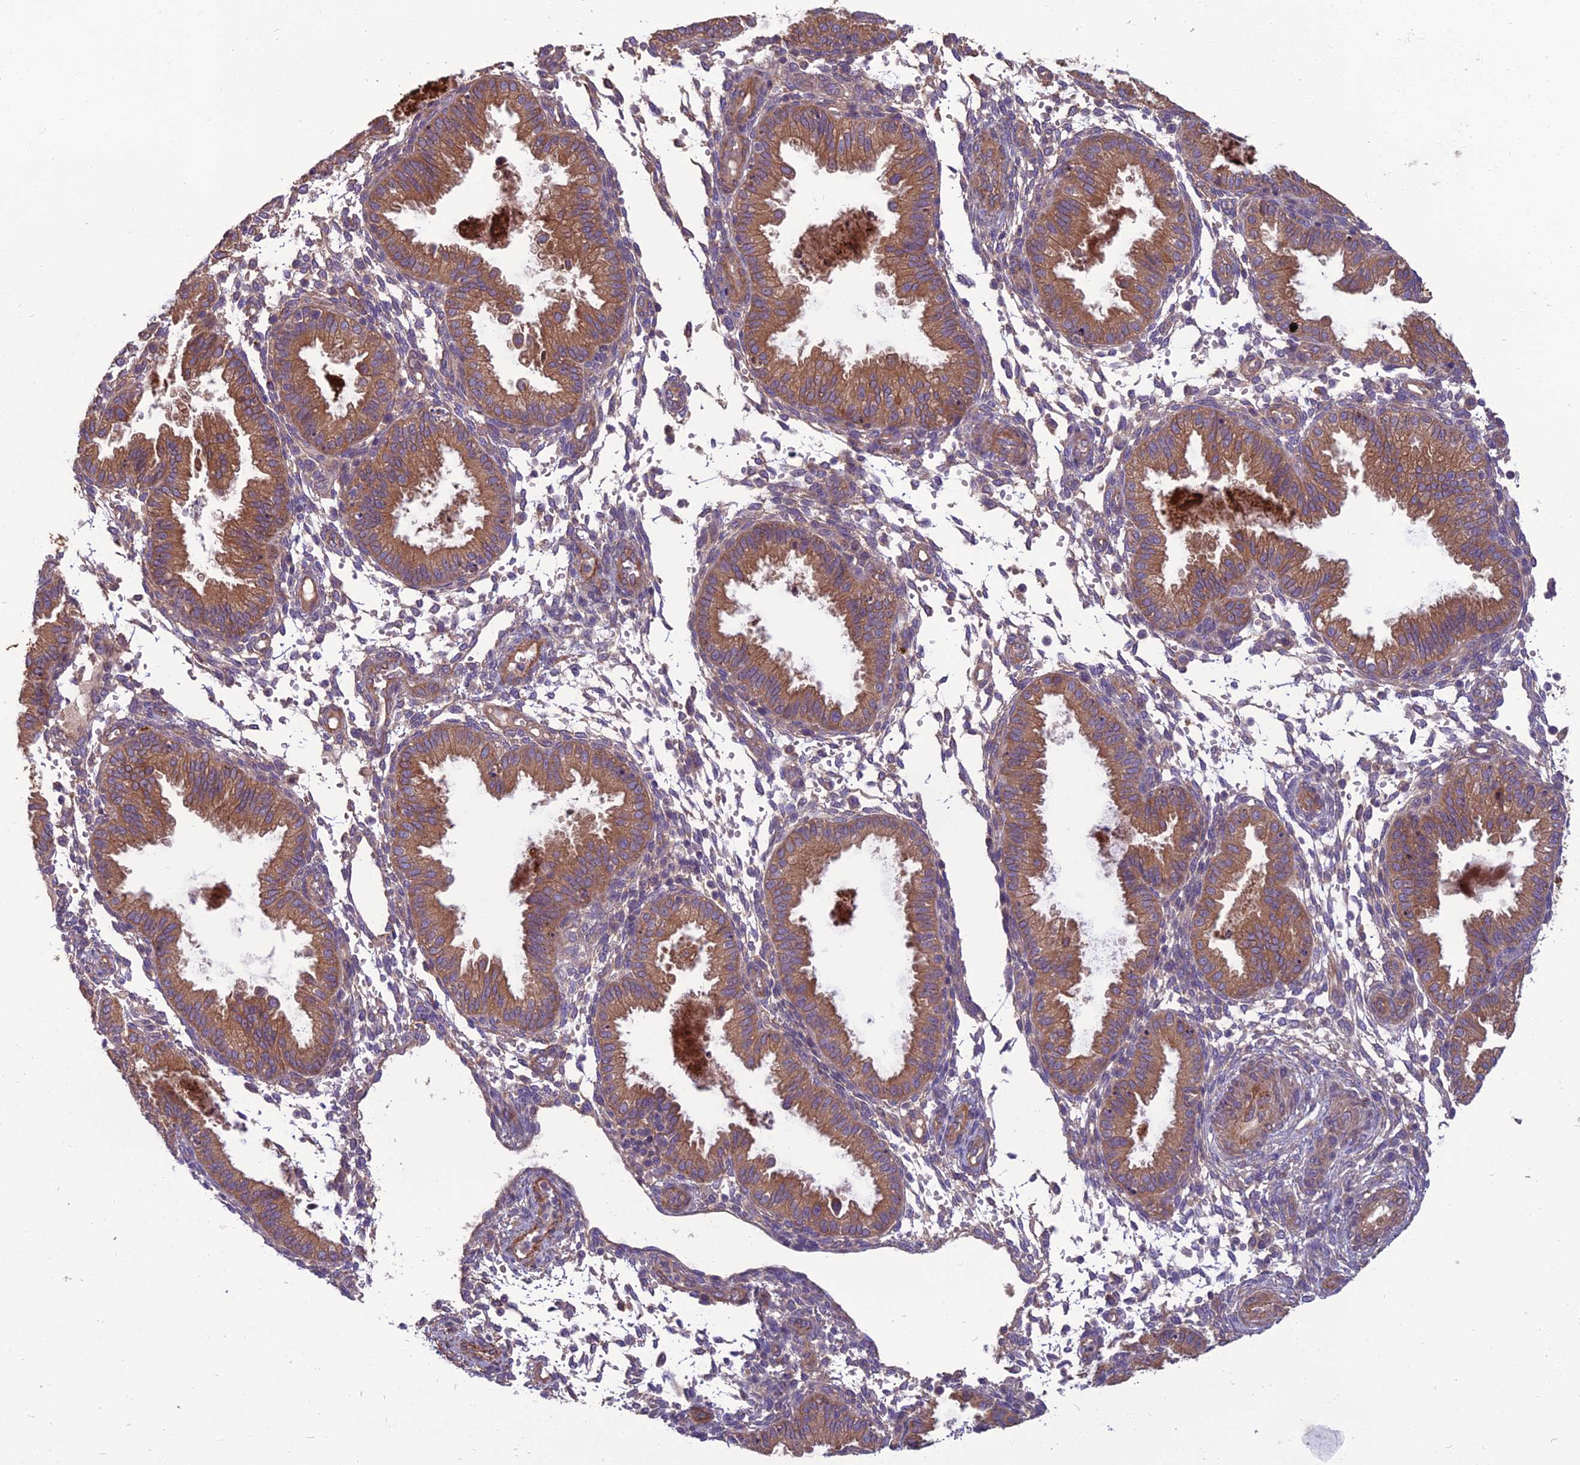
{"staining": {"intensity": "moderate", "quantity": "<25%", "location": "cytoplasmic/membranous"}, "tissue": "endometrium", "cell_type": "Cells in endometrial stroma", "image_type": "normal", "snomed": [{"axis": "morphology", "description": "Normal tissue, NOS"}, {"axis": "topography", "description": "Endometrium"}], "caption": "This is an image of immunohistochemistry (IHC) staining of normal endometrium, which shows moderate expression in the cytoplasmic/membranous of cells in endometrial stroma.", "gene": "WDR24", "patient": {"sex": "female", "age": 33}}